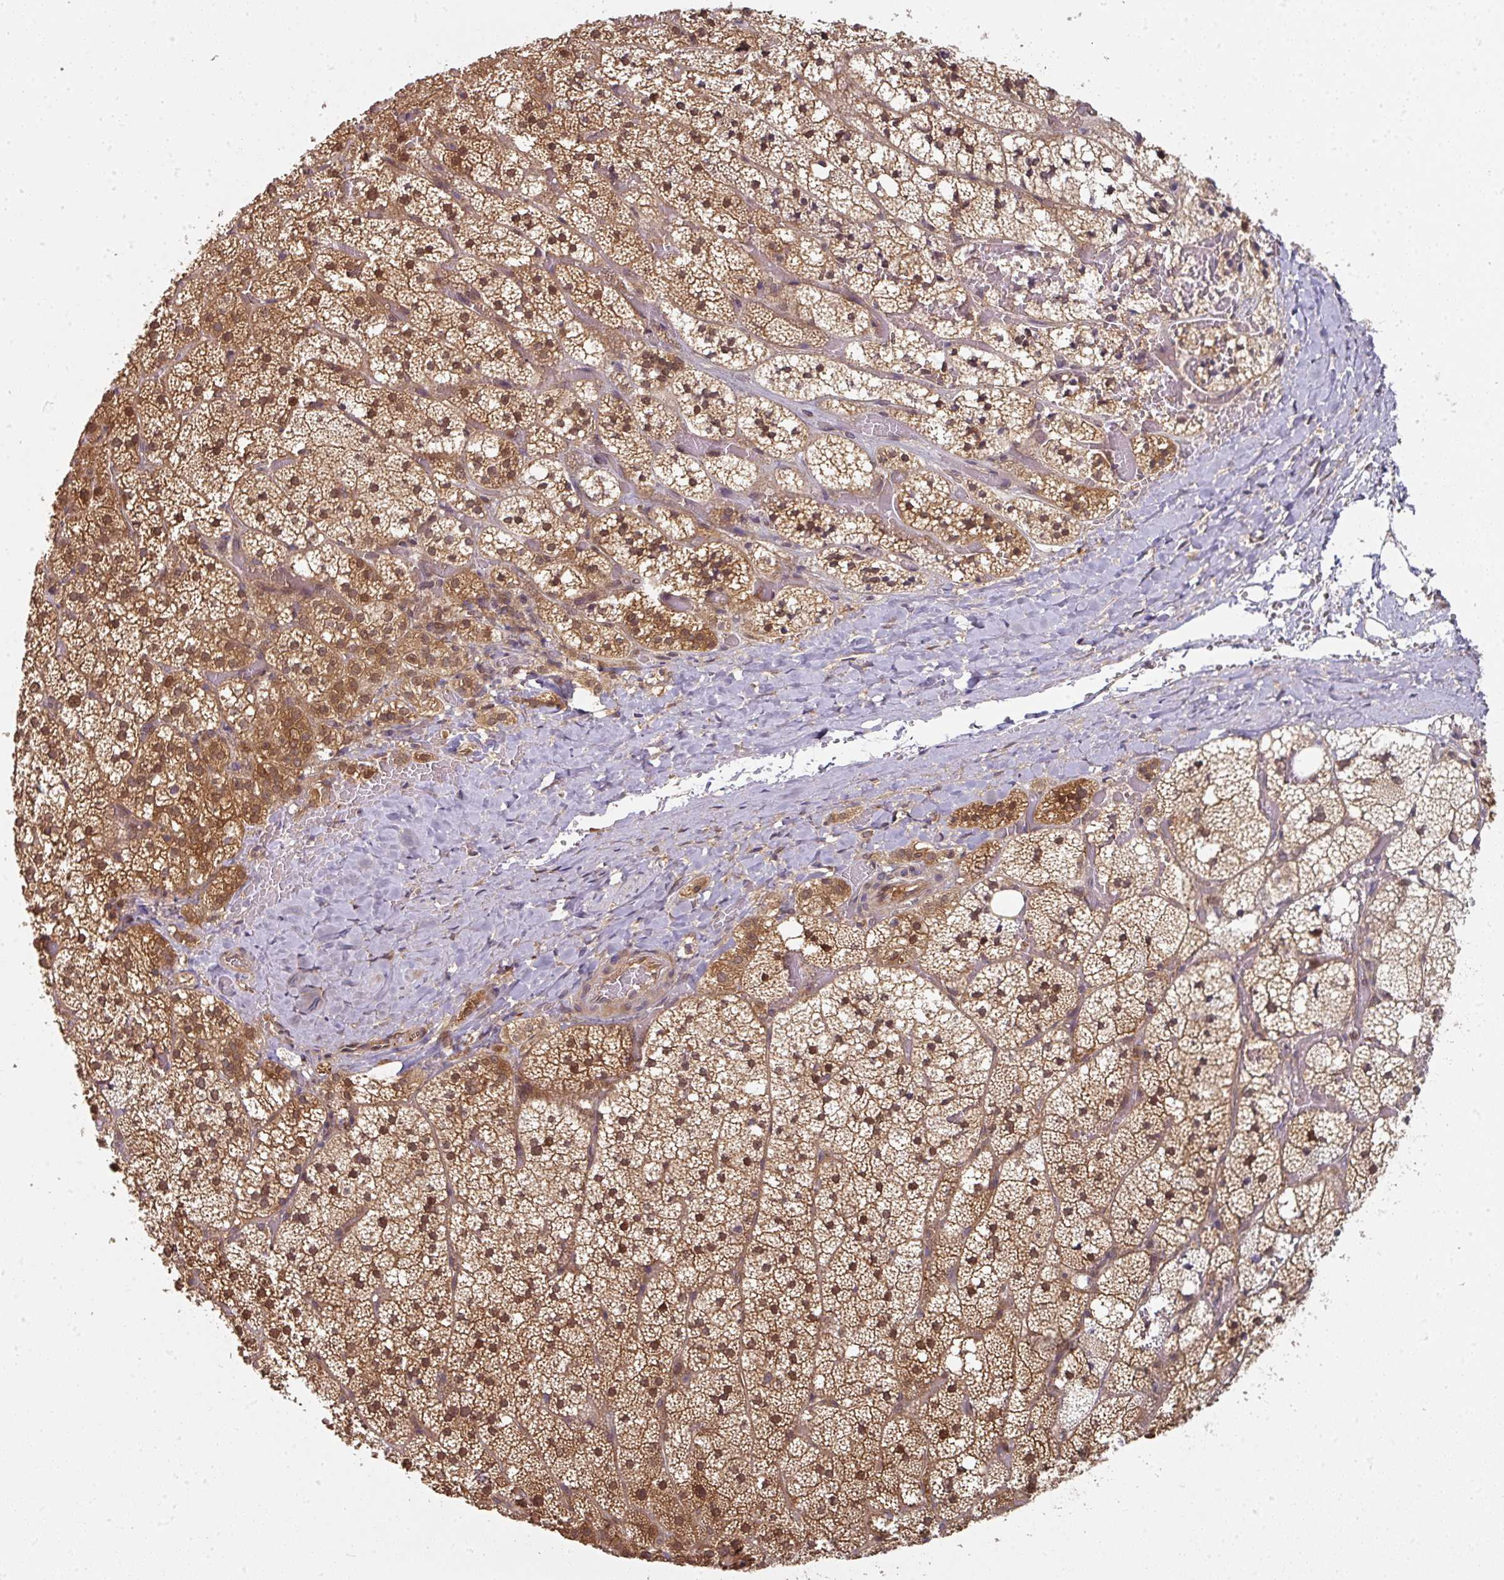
{"staining": {"intensity": "strong", "quantity": ">75%", "location": "cytoplasmic/membranous,nuclear"}, "tissue": "adrenal gland", "cell_type": "Glandular cells", "image_type": "normal", "snomed": [{"axis": "morphology", "description": "Normal tissue, NOS"}, {"axis": "topography", "description": "Adrenal gland"}], "caption": "Protein staining displays strong cytoplasmic/membranous,nuclear staining in approximately >75% of glandular cells in normal adrenal gland.", "gene": "EIF4EBP2", "patient": {"sex": "male", "age": 53}}